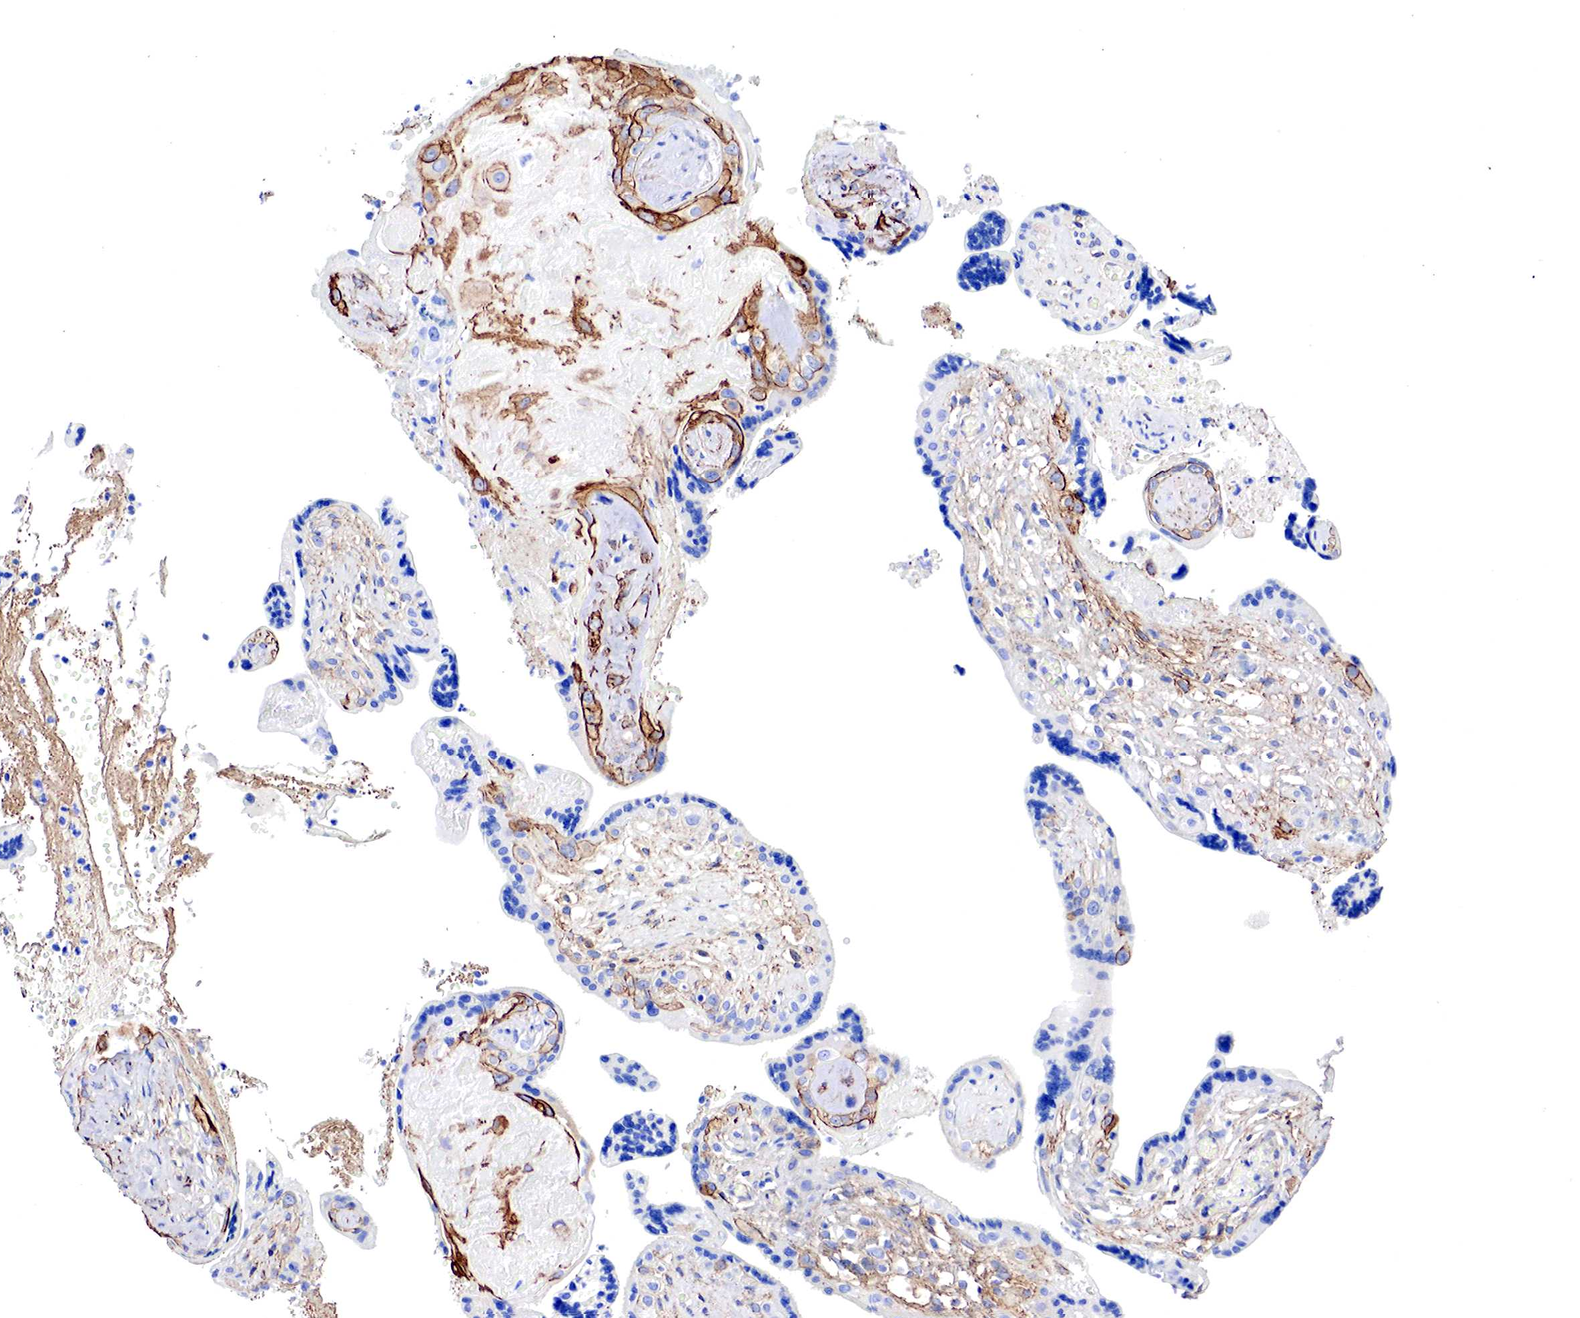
{"staining": {"intensity": "negative", "quantity": "none", "location": "none"}, "tissue": "placenta", "cell_type": "Decidual cells", "image_type": "normal", "snomed": [{"axis": "morphology", "description": "Normal tissue, NOS"}, {"axis": "topography", "description": "Placenta"}], "caption": "The histopathology image displays no staining of decidual cells in normal placenta. (DAB (3,3'-diaminobenzidine) immunohistochemistry (IHC) visualized using brightfield microscopy, high magnification).", "gene": "TPM1", "patient": {"sex": "female", "age": 24}}